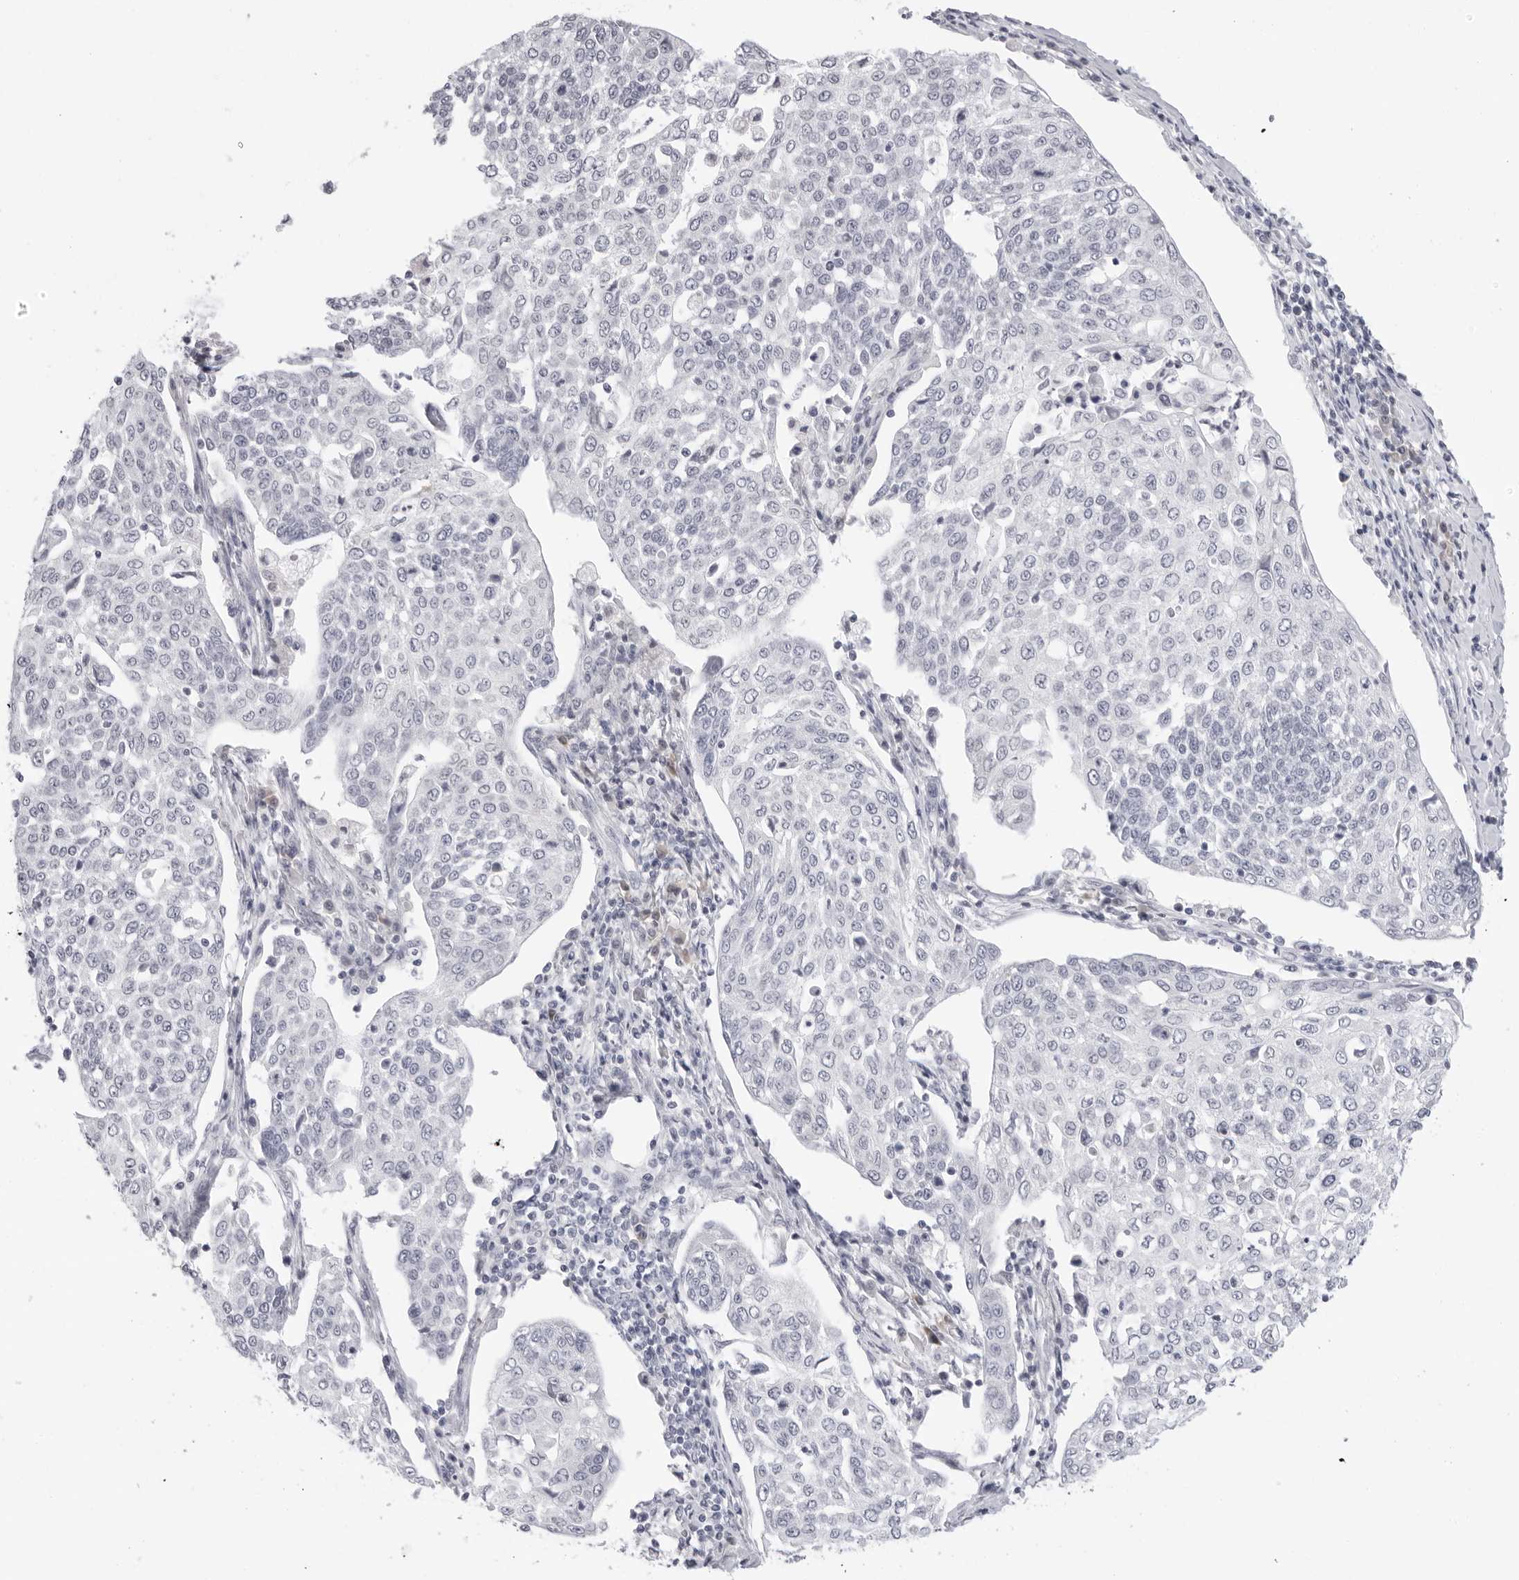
{"staining": {"intensity": "negative", "quantity": "none", "location": "none"}, "tissue": "cervical cancer", "cell_type": "Tumor cells", "image_type": "cancer", "snomed": [{"axis": "morphology", "description": "Squamous cell carcinoma, NOS"}, {"axis": "topography", "description": "Cervix"}], "caption": "A micrograph of human squamous cell carcinoma (cervical) is negative for staining in tumor cells.", "gene": "EDN2", "patient": {"sex": "female", "age": 34}}